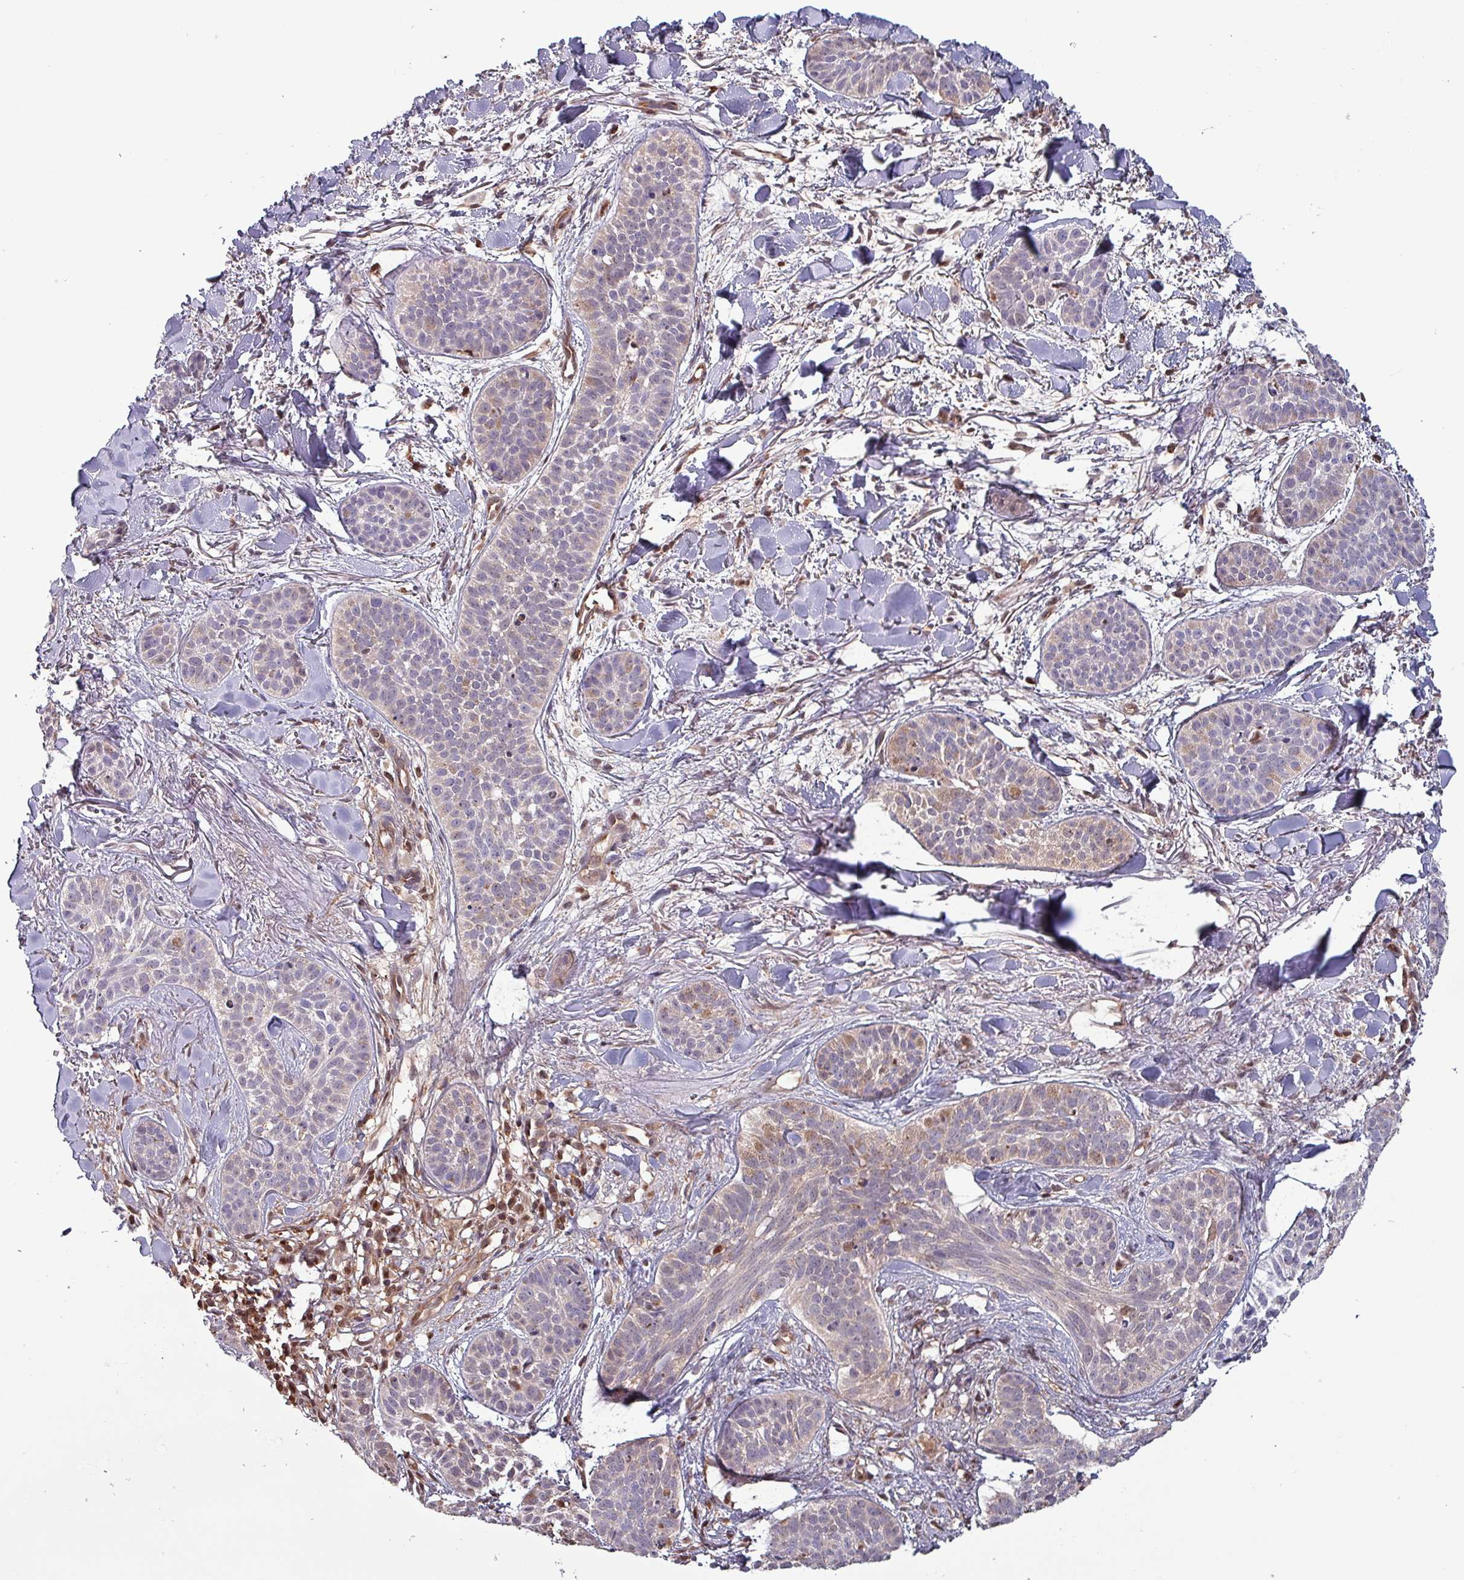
{"staining": {"intensity": "weak", "quantity": "<25%", "location": "cytoplasmic/membranous,nuclear"}, "tissue": "skin cancer", "cell_type": "Tumor cells", "image_type": "cancer", "snomed": [{"axis": "morphology", "description": "Basal cell carcinoma"}, {"axis": "topography", "description": "Skin"}], "caption": "High magnification brightfield microscopy of skin cancer stained with DAB (3,3'-diaminobenzidine) (brown) and counterstained with hematoxylin (blue): tumor cells show no significant expression.", "gene": "PSMB8", "patient": {"sex": "male", "age": 52}}